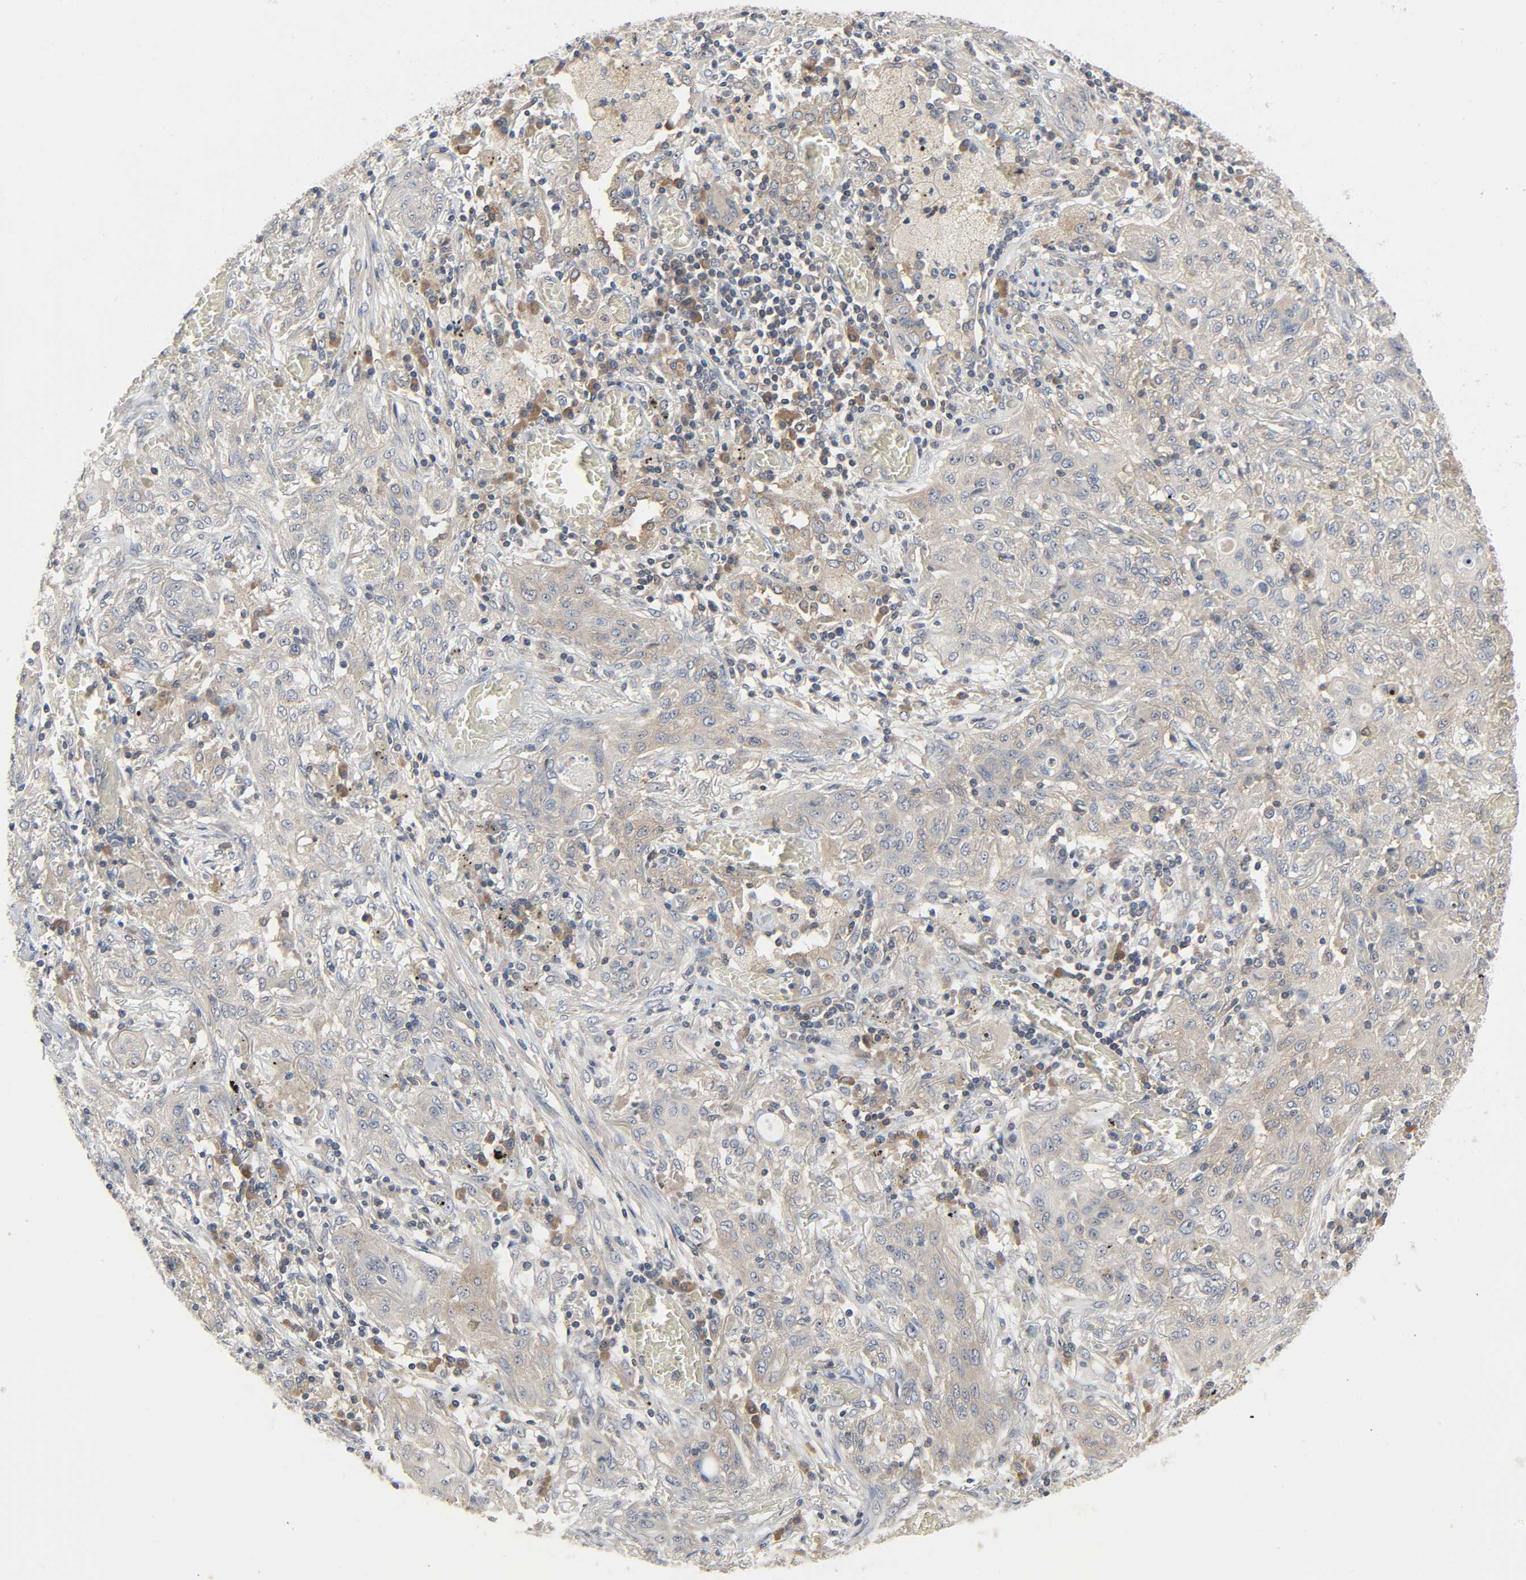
{"staining": {"intensity": "moderate", "quantity": ">75%", "location": "cytoplasmic/membranous"}, "tissue": "lung cancer", "cell_type": "Tumor cells", "image_type": "cancer", "snomed": [{"axis": "morphology", "description": "Squamous cell carcinoma, NOS"}, {"axis": "topography", "description": "Lung"}], "caption": "DAB immunohistochemical staining of squamous cell carcinoma (lung) exhibits moderate cytoplasmic/membranous protein expression in about >75% of tumor cells.", "gene": "PLEKHA2", "patient": {"sex": "female", "age": 47}}